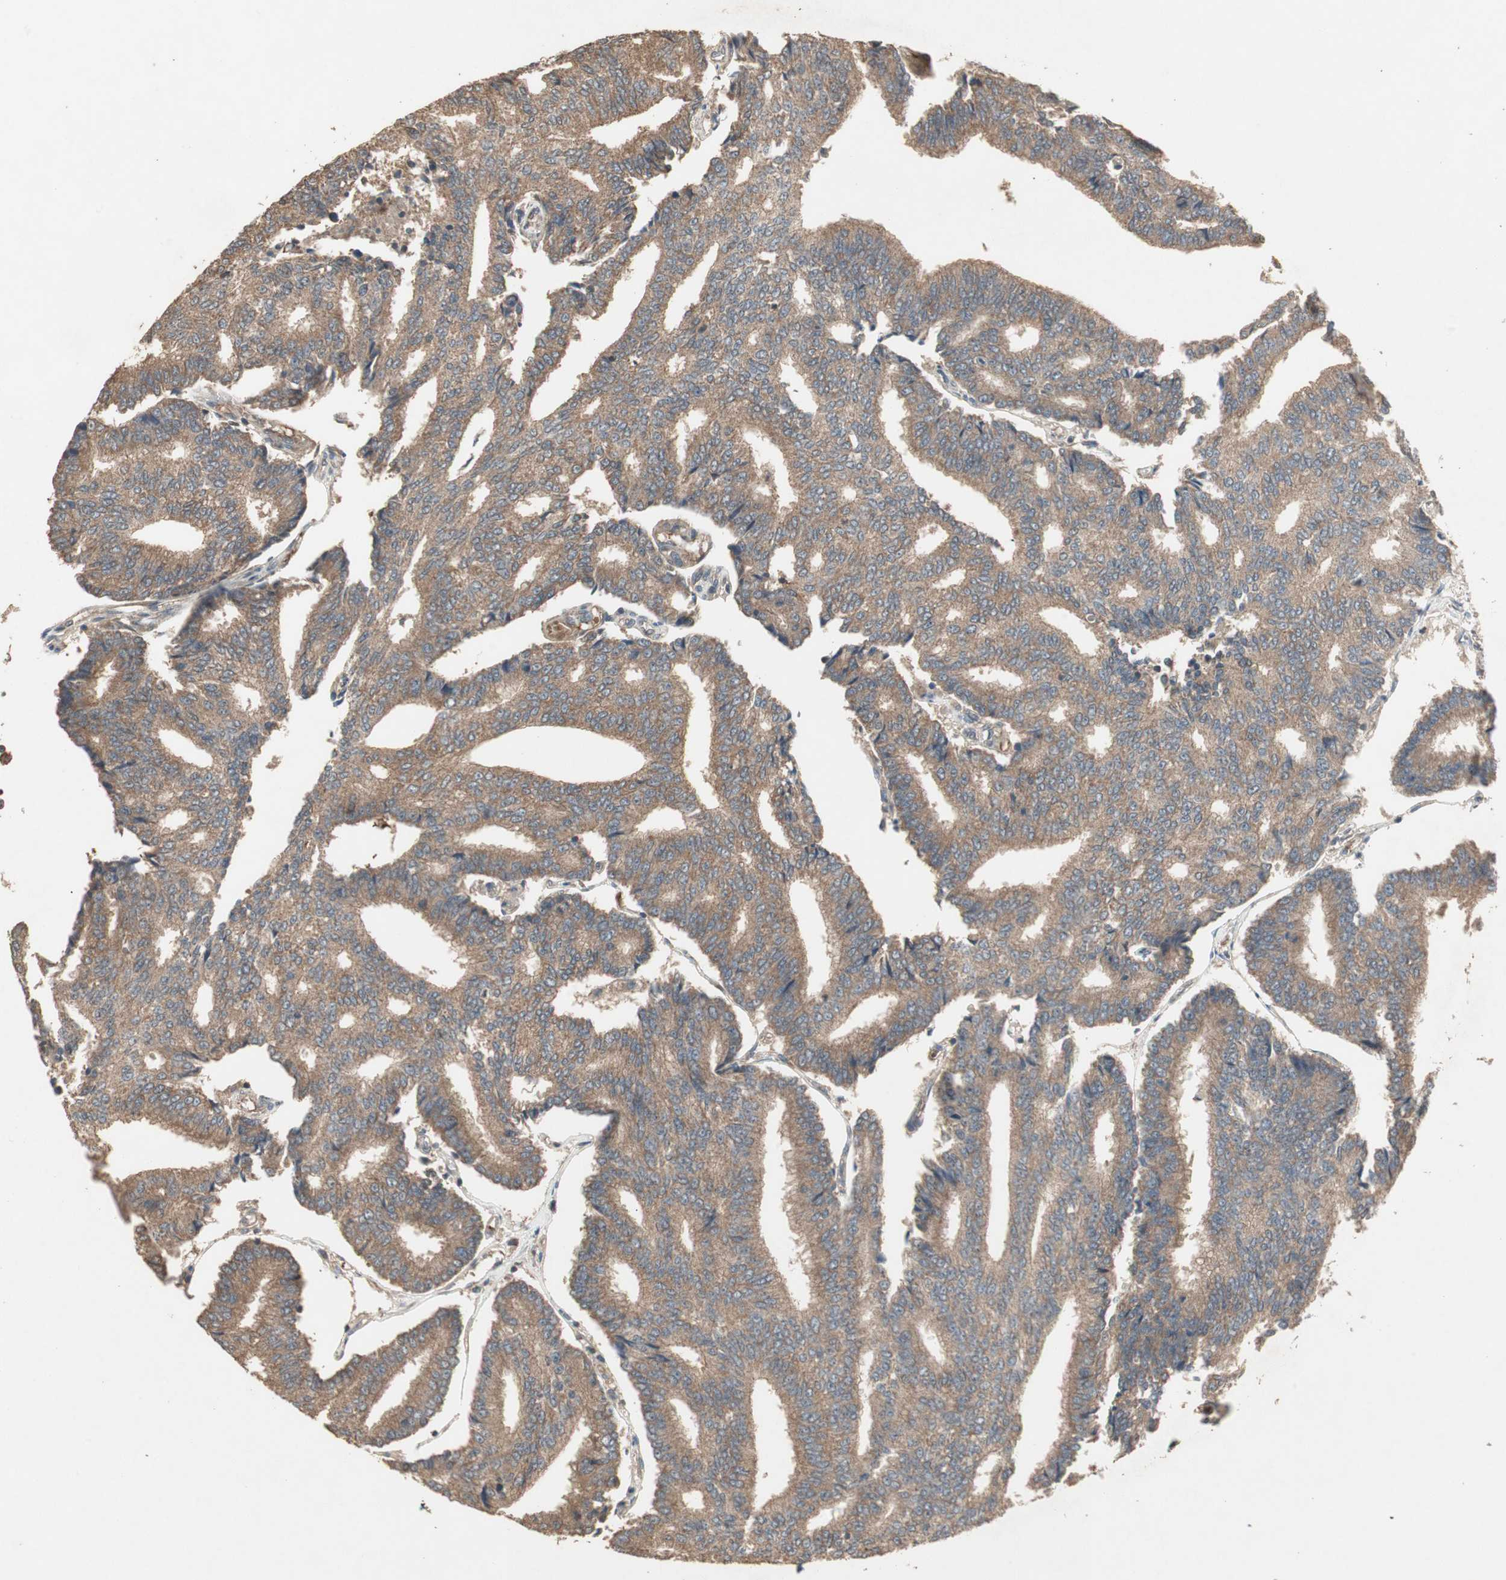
{"staining": {"intensity": "moderate", "quantity": ">75%", "location": "cytoplasmic/membranous"}, "tissue": "prostate cancer", "cell_type": "Tumor cells", "image_type": "cancer", "snomed": [{"axis": "morphology", "description": "Adenocarcinoma, High grade"}, {"axis": "topography", "description": "Prostate"}], "caption": "Immunohistochemistry (IHC) photomicrograph of neoplastic tissue: human prostate cancer (high-grade adenocarcinoma) stained using immunohistochemistry (IHC) displays medium levels of moderate protein expression localized specifically in the cytoplasmic/membranous of tumor cells, appearing as a cytoplasmic/membranous brown color.", "gene": "UBAC1", "patient": {"sex": "male", "age": 55}}